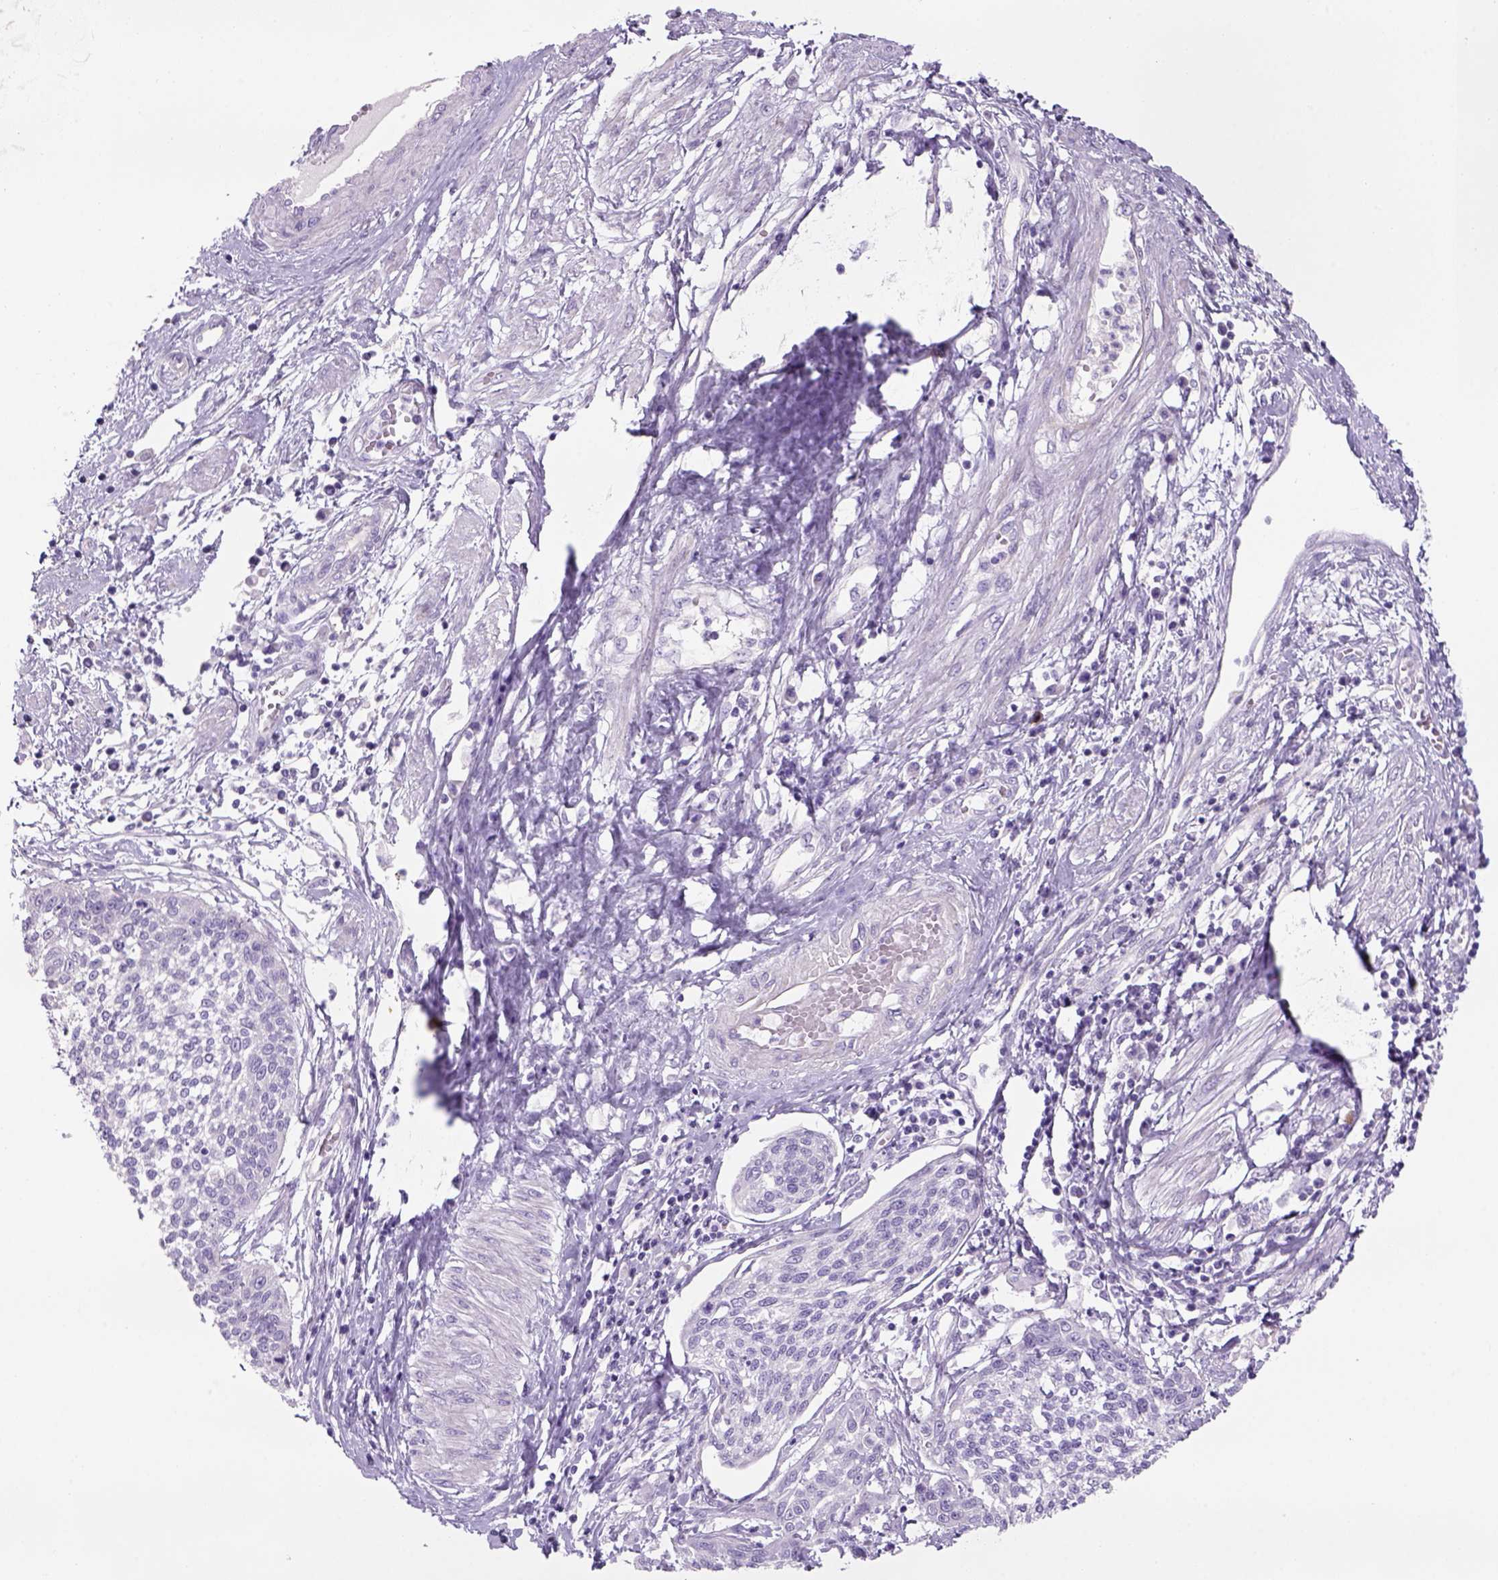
{"staining": {"intensity": "negative", "quantity": "none", "location": "none"}, "tissue": "cervical cancer", "cell_type": "Tumor cells", "image_type": "cancer", "snomed": [{"axis": "morphology", "description": "Squamous cell carcinoma, NOS"}, {"axis": "topography", "description": "Cervix"}], "caption": "Tumor cells show no significant protein expression in squamous cell carcinoma (cervical). (Brightfield microscopy of DAB (3,3'-diaminobenzidine) immunohistochemistry (IHC) at high magnification).", "gene": "TENM4", "patient": {"sex": "female", "age": 34}}